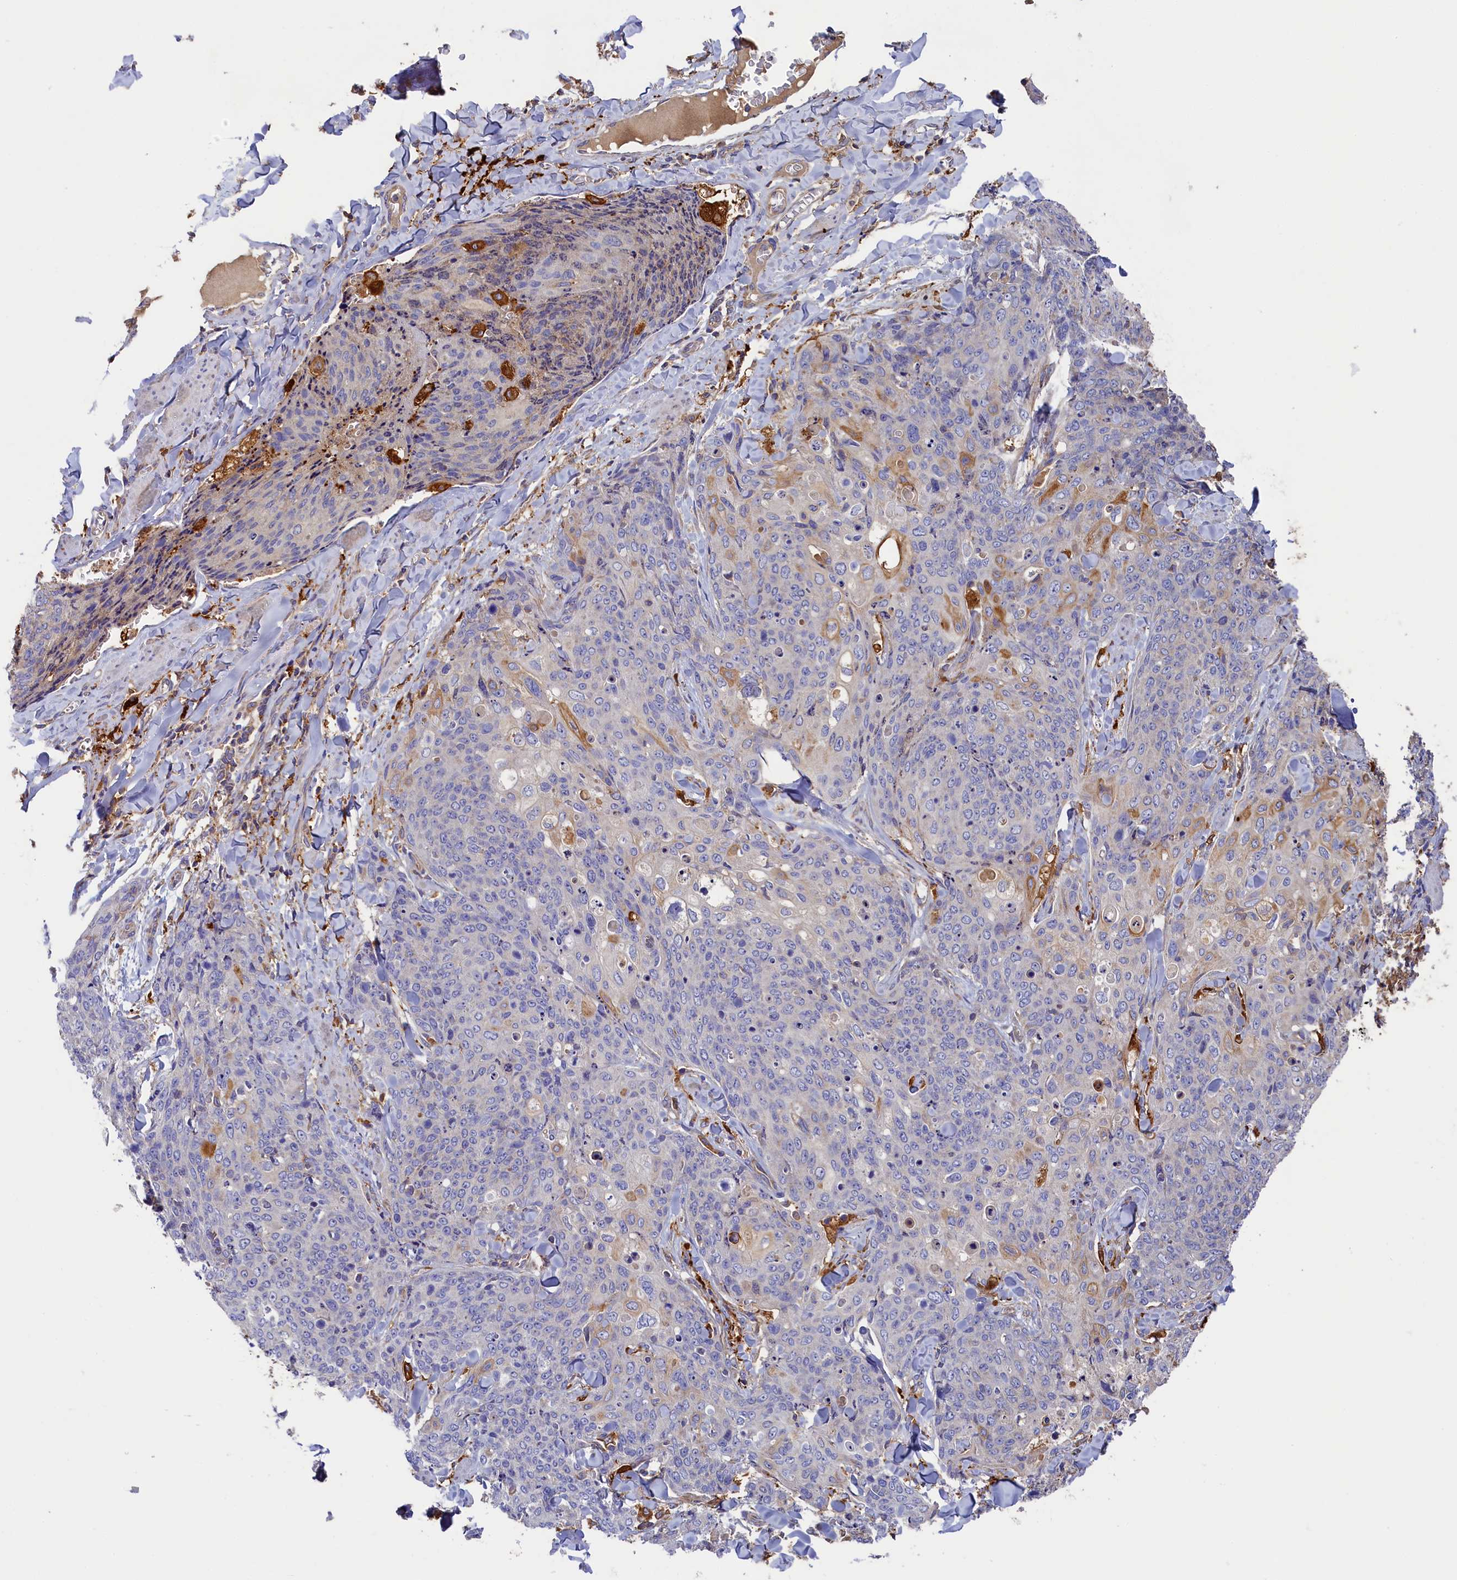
{"staining": {"intensity": "weak", "quantity": "<25%", "location": "cytoplasmic/membranous"}, "tissue": "skin cancer", "cell_type": "Tumor cells", "image_type": "cancer", "snomed": [{"axis": "morphology", "description": "Squamous cell carcinoma, NOS"}, {"axis": "topography", "description": "Skin"}, {"axis": "topography", "description": "Vulva"}], "caption": "High power microscopy image of an immunohistochemistry (IHC) photomicrograph of skin cancer (squamous cell carcinoma), revealing no significant staining in tumor cells. Brightfield microscopy of immunohistochemistry (IHC) stained with DAB (brown) and hematoxylin (blue), captured at high magnification.", "gene": "SEC31B", "patient": {"sex": "female", "age": 85}}